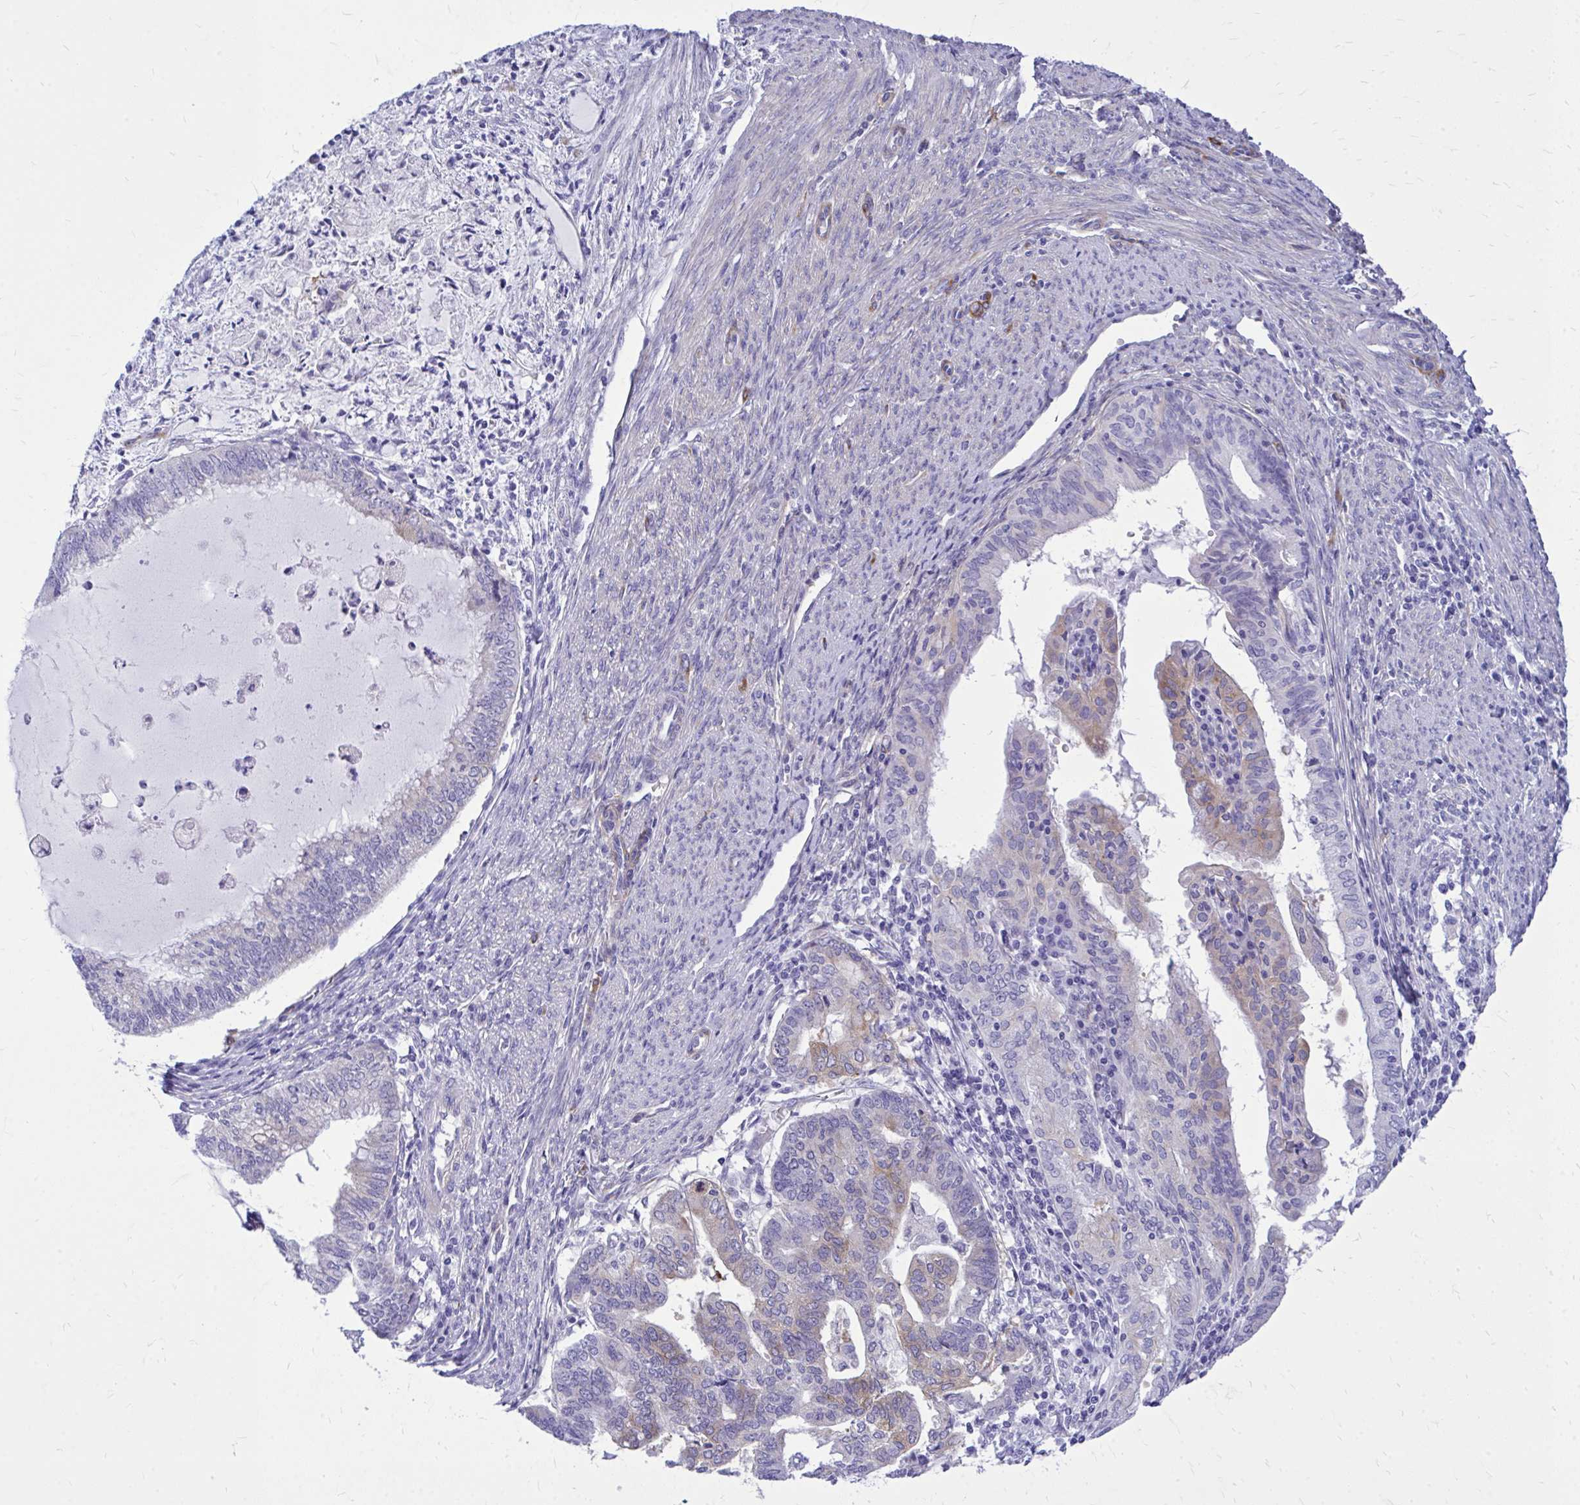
{"staining": {"intensity": "weak", "quantity": "<25%", "location": "cytoplasmic/membranous"}, "tissue": "endometrial cancer", "cell_type": "Tumor cells", "image_type": "cancer", "snomed": [{"axis": "morphology", "description": "Adenocarcinoma, NOS"}, {"axis": "topography", "description": "Endometrium"}], "caption": "This is an immunohistochemistry histopathology image of adenocarcinoma (endometrial). There is no expression in tumor cells.", "gene": "EPB41L1", "patient": {"sex": "female", "age": 79}}